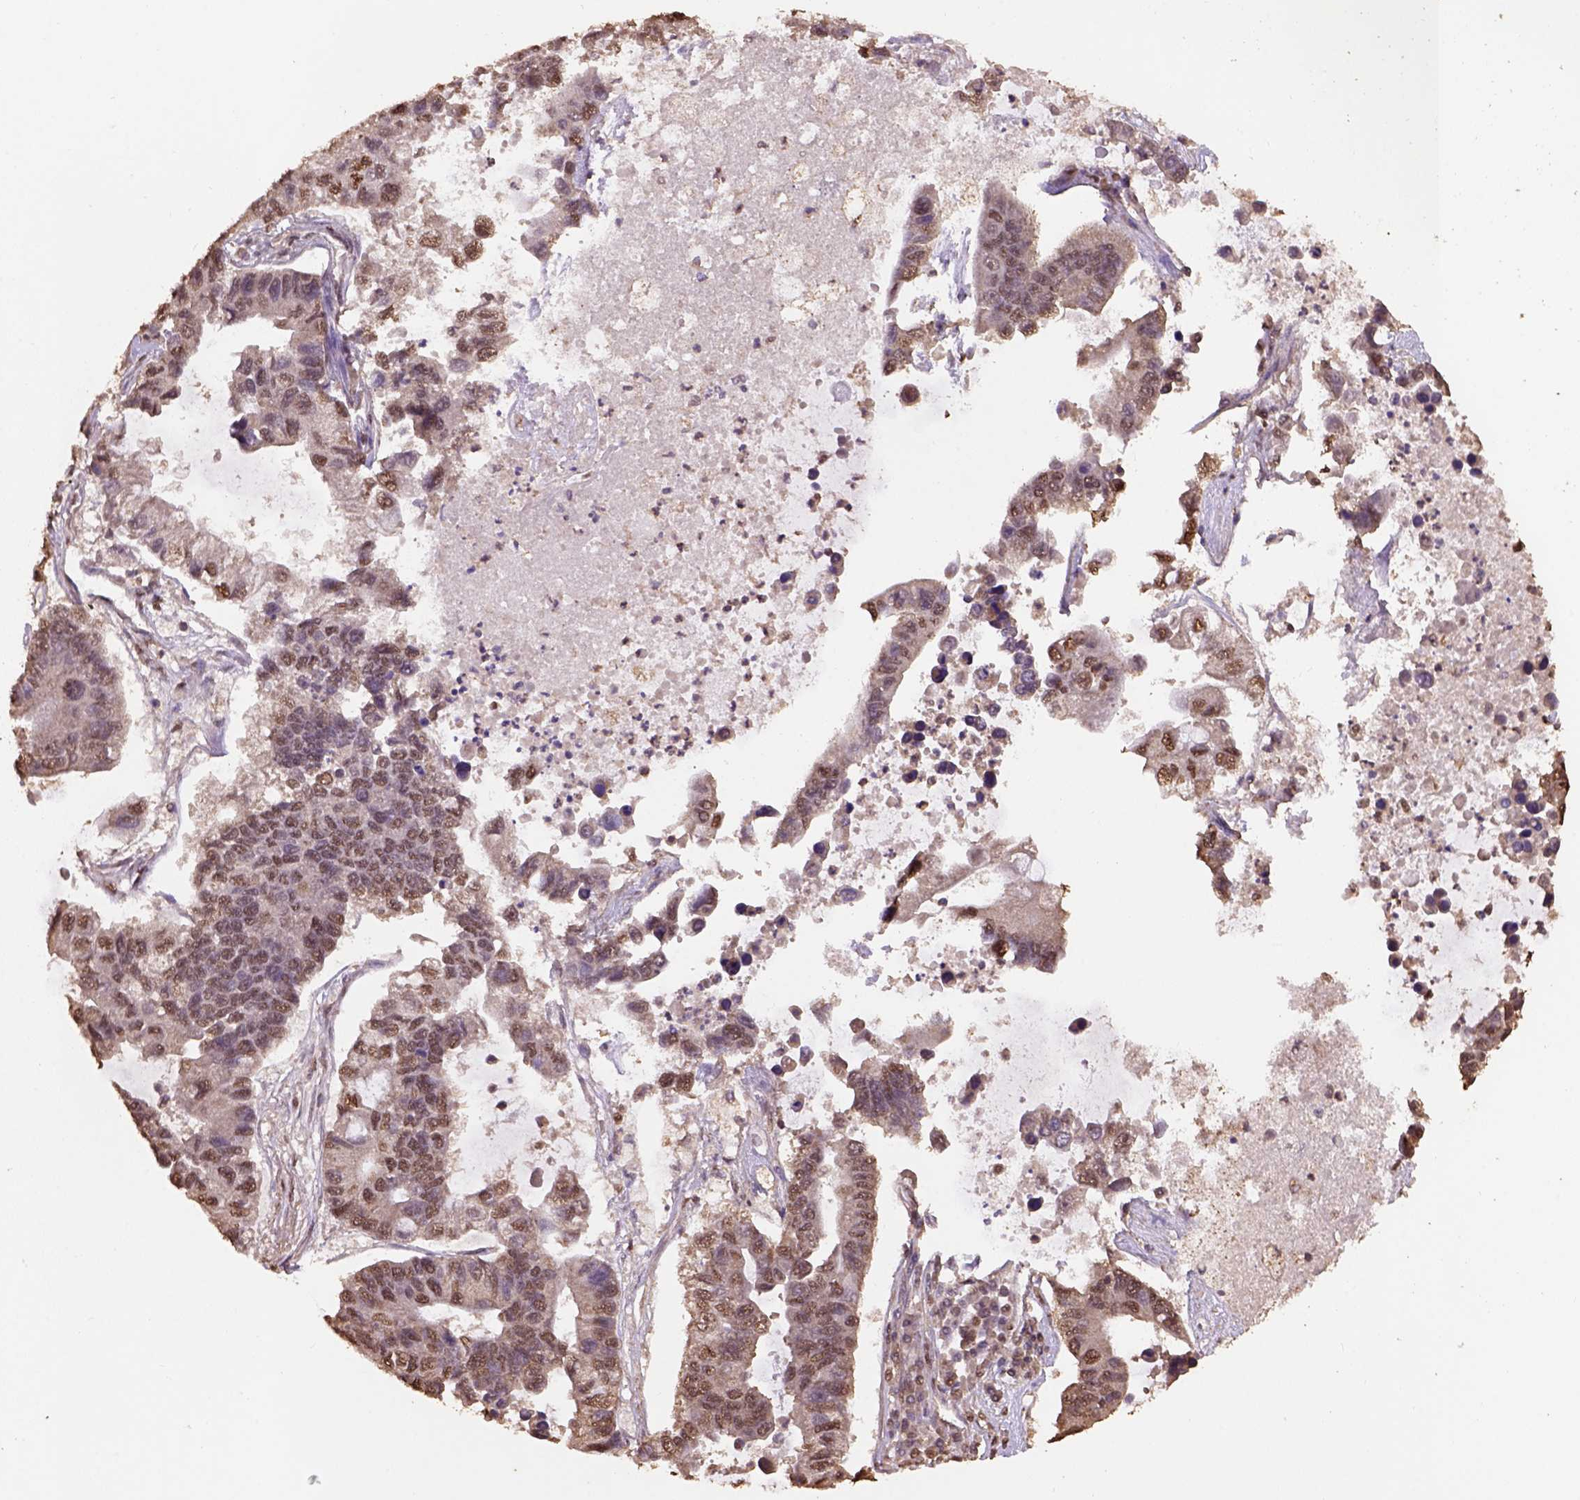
{"staining": {"intensity": "moderate", "quantity": ">75%", "location": "nuclear"}, "tissue": "lung cancer", "cell_type": "Tumor cells", "image_type": "cancer", "snomed": [{"axis": "morphology", "description": "Adenocarcinoma, NOS"}, {"axis": "topography", "description": "Bronchus"}, {"axis": "topography", "description": "Lung"}], "caption": "A high-resolution image shows IHC staining of lung cancer, which exhibits moderate nuclear staining in approximately >75% of tumor cells. Ihc stains the protein of interest in brown and the nuclei are stained blue.", "gene": "CSTF2T", "patient": {"sex": "female", "age": 51}}